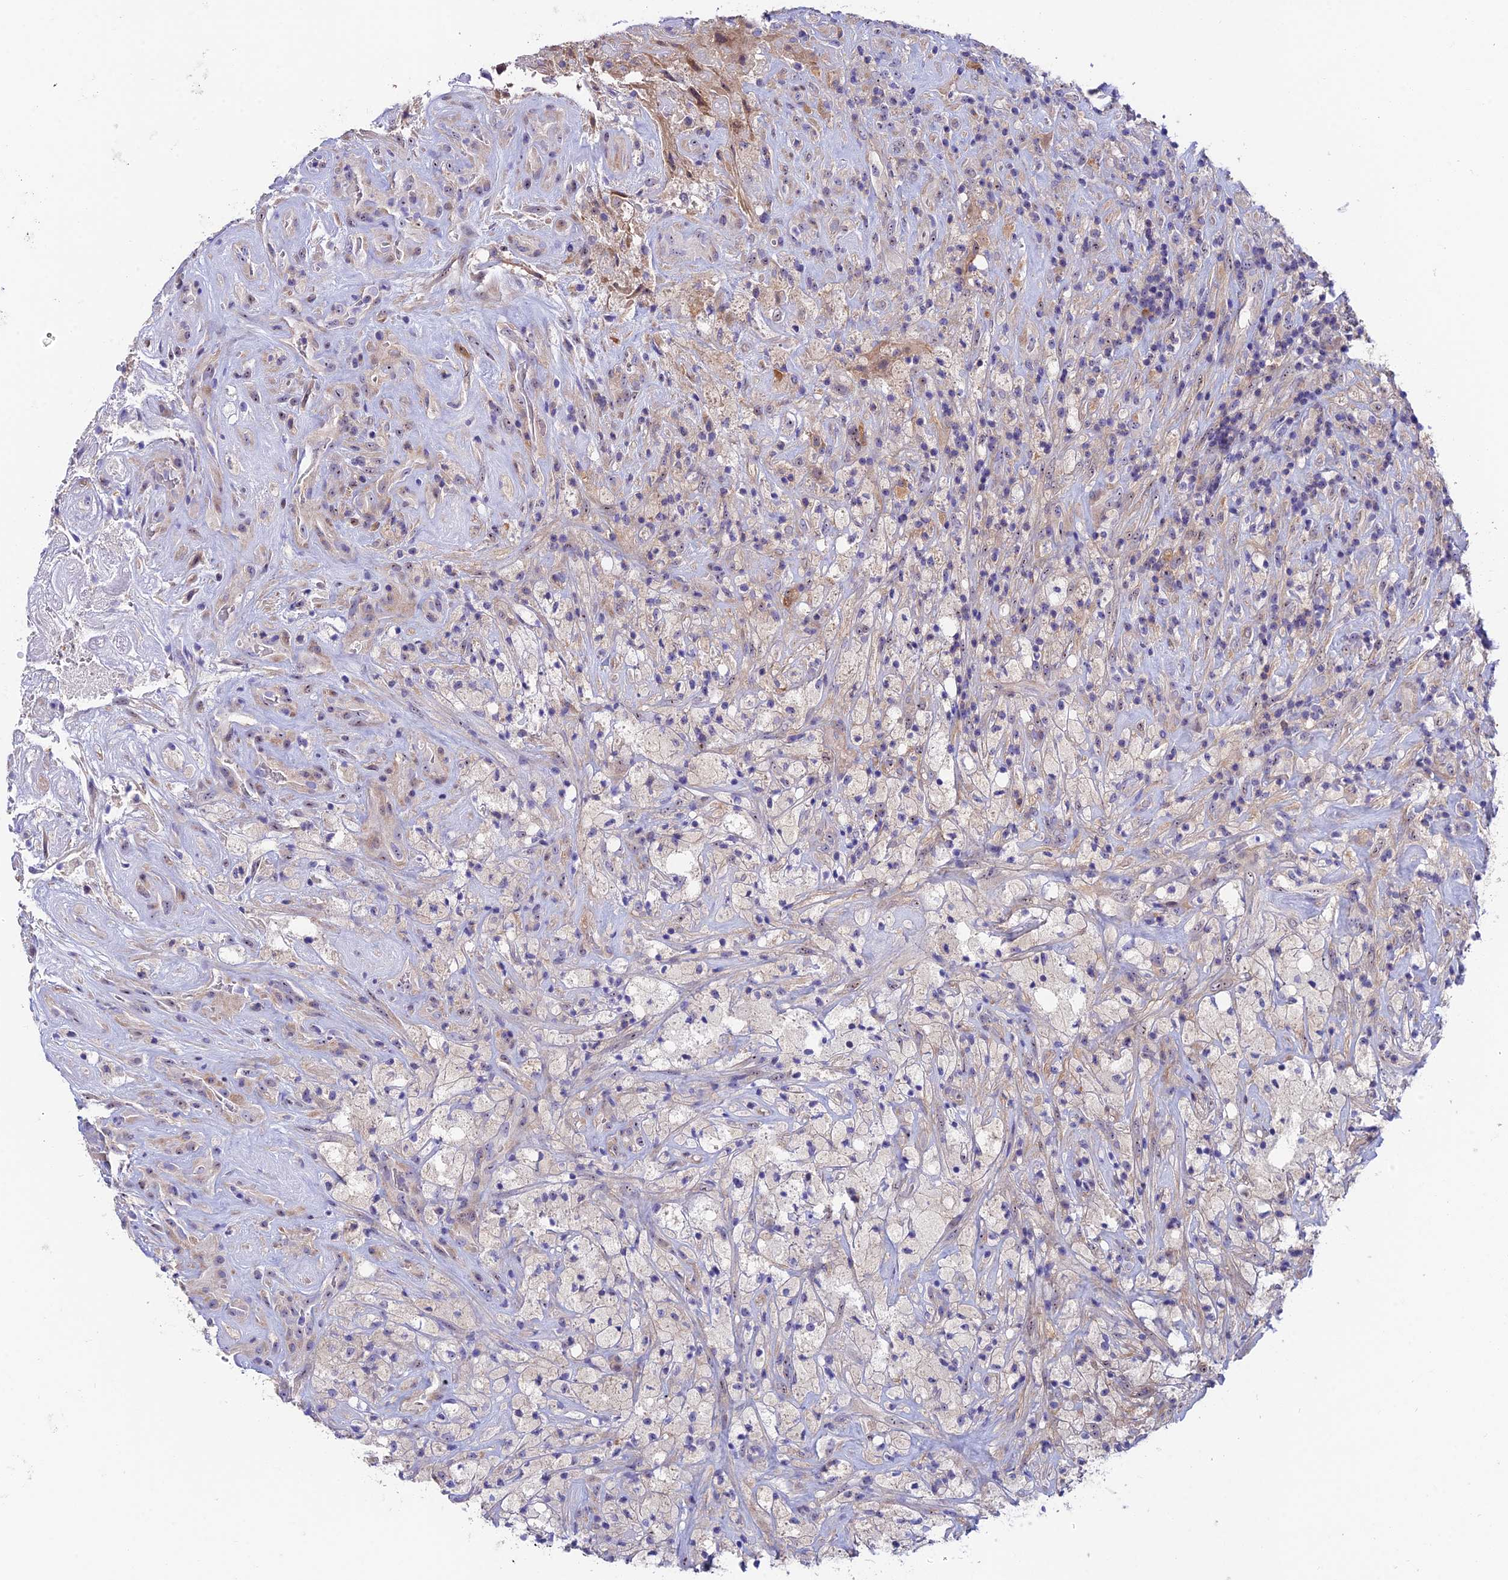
{"staining": {"intensity": "weak", "quantity": "<25%", "location": "cytoplasmic/membranous"}, "tissue": "glioma", "cell_type": "Tumor cells", "image_type": "cancer", "snomed": [{"axis": "morphology", "description": "Glioma, malignant, High grade"}, {"axis": "topography", "description": "Brain"}], "caption": "Immunohistochemical staining of human glioma reveals no significant staining in tumor cells.", "gene": "DUSP29", "patient": {"sex": "male", "age": 69}}